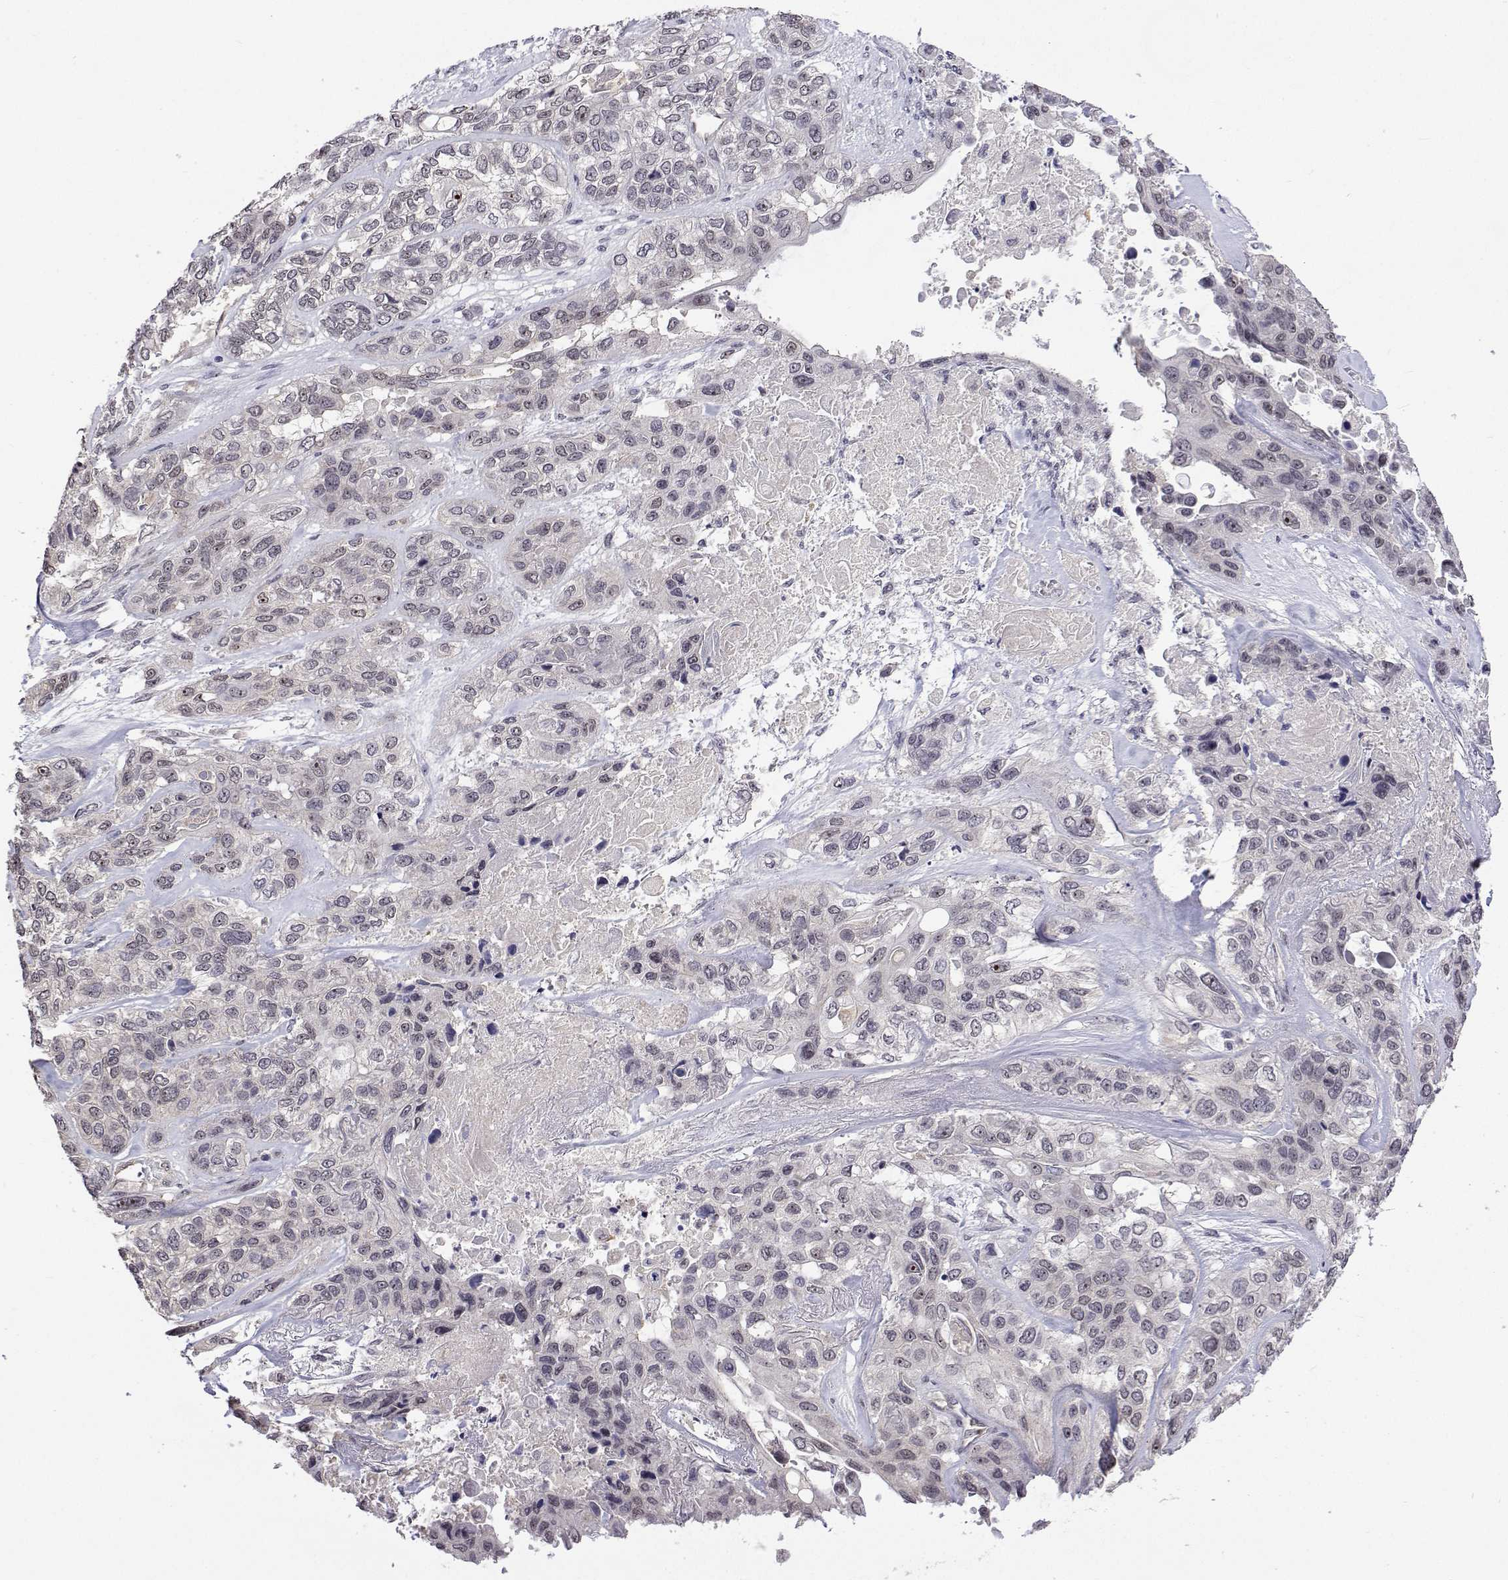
{"staining": {"intensity": "weak", "quantity": "<25%", "location": "nuclear"}, "tissue": "lung cancer", "cell_type": "Tumor cells", "image_type": "cancer", "snomed": [{"axis": "morphology", "description": "Squamous cell carcinoma, NOS"}, {"axis": "topography", "description": "Lung"}], "caption": "The photomicrograph displays no significant expression in tumor cells of squamous cell carcinoma (lung).", "gene": "NHP2", "patient": {"sex": "female", "age": 70}}